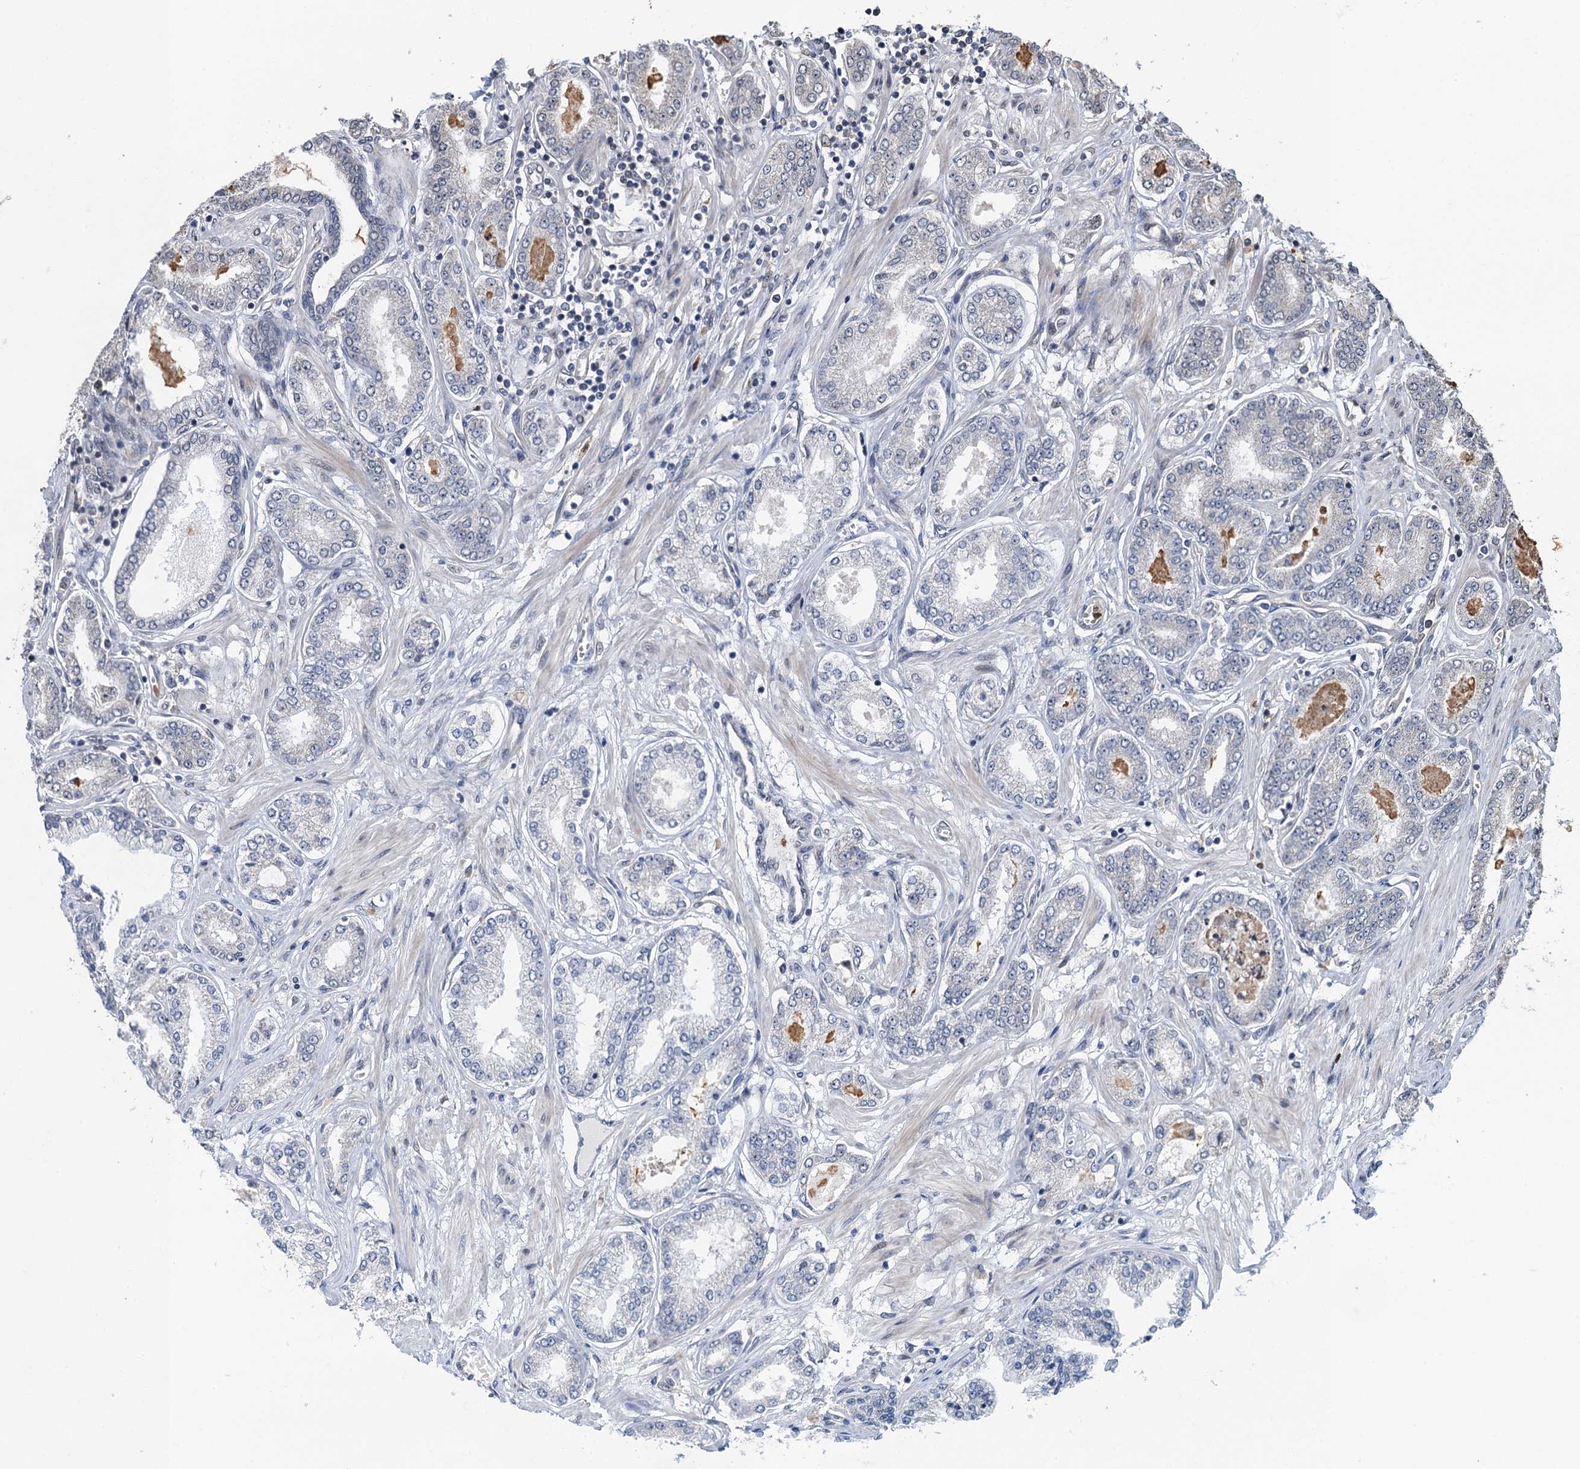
{"staining": {"intensity": "negative", "quantity": "none", "location": "none"}, "tissue": "prostate cancer", "cell_type": "Tumor cells", "image_type": "cancer", "snomed": [{"axis": "morphology", "description": "Adenocarcinoma, Low grade"}, {"axis": "topography", "description": "Prostate"}], "caption": "There is no significant staining in tumor cells of prostate cancer. The staining is performed using DAB brown chromogen with nuclei counter-stained in using hematoxylin.", "gene": "WHAMM", "patient": {"sex": "male", "age": 63}}